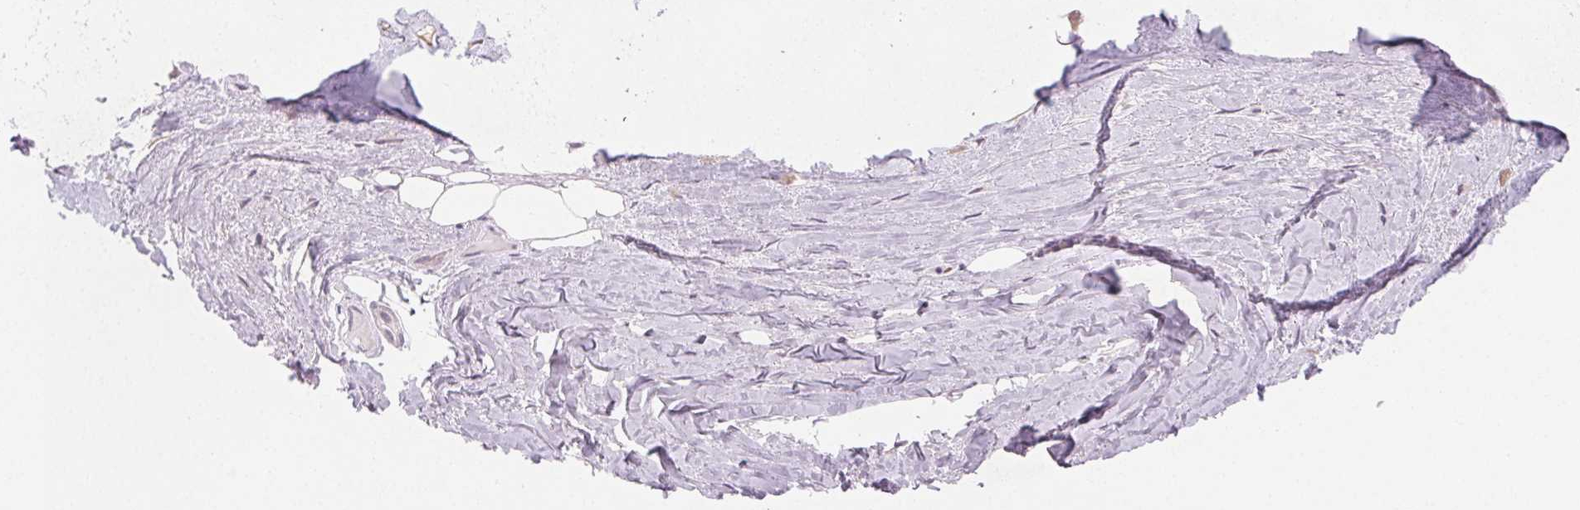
{"staining": {"intensity": "negative", "quantity": "none", "location": "none"}, "tissue": "soft tissue", "cell_type": "Fibroblasts", "image_type": "normal", "snomed": [{"axis": "morphology", "description": "Normal tissue, NOS"}, {"axis": "topography", "description": "Cartilage tissue"}], "caption": "High magnification brightfield microscopy of benign soft tissue stained with DAB (brown) and counterstained with hematoxylin (blue): fibroblasts show no significant staining. (Immunohistochemistry, brightfield microscopy, high magnification).", "gene": "MYBL1", "patient": {"sex": "male", "age": 57}}